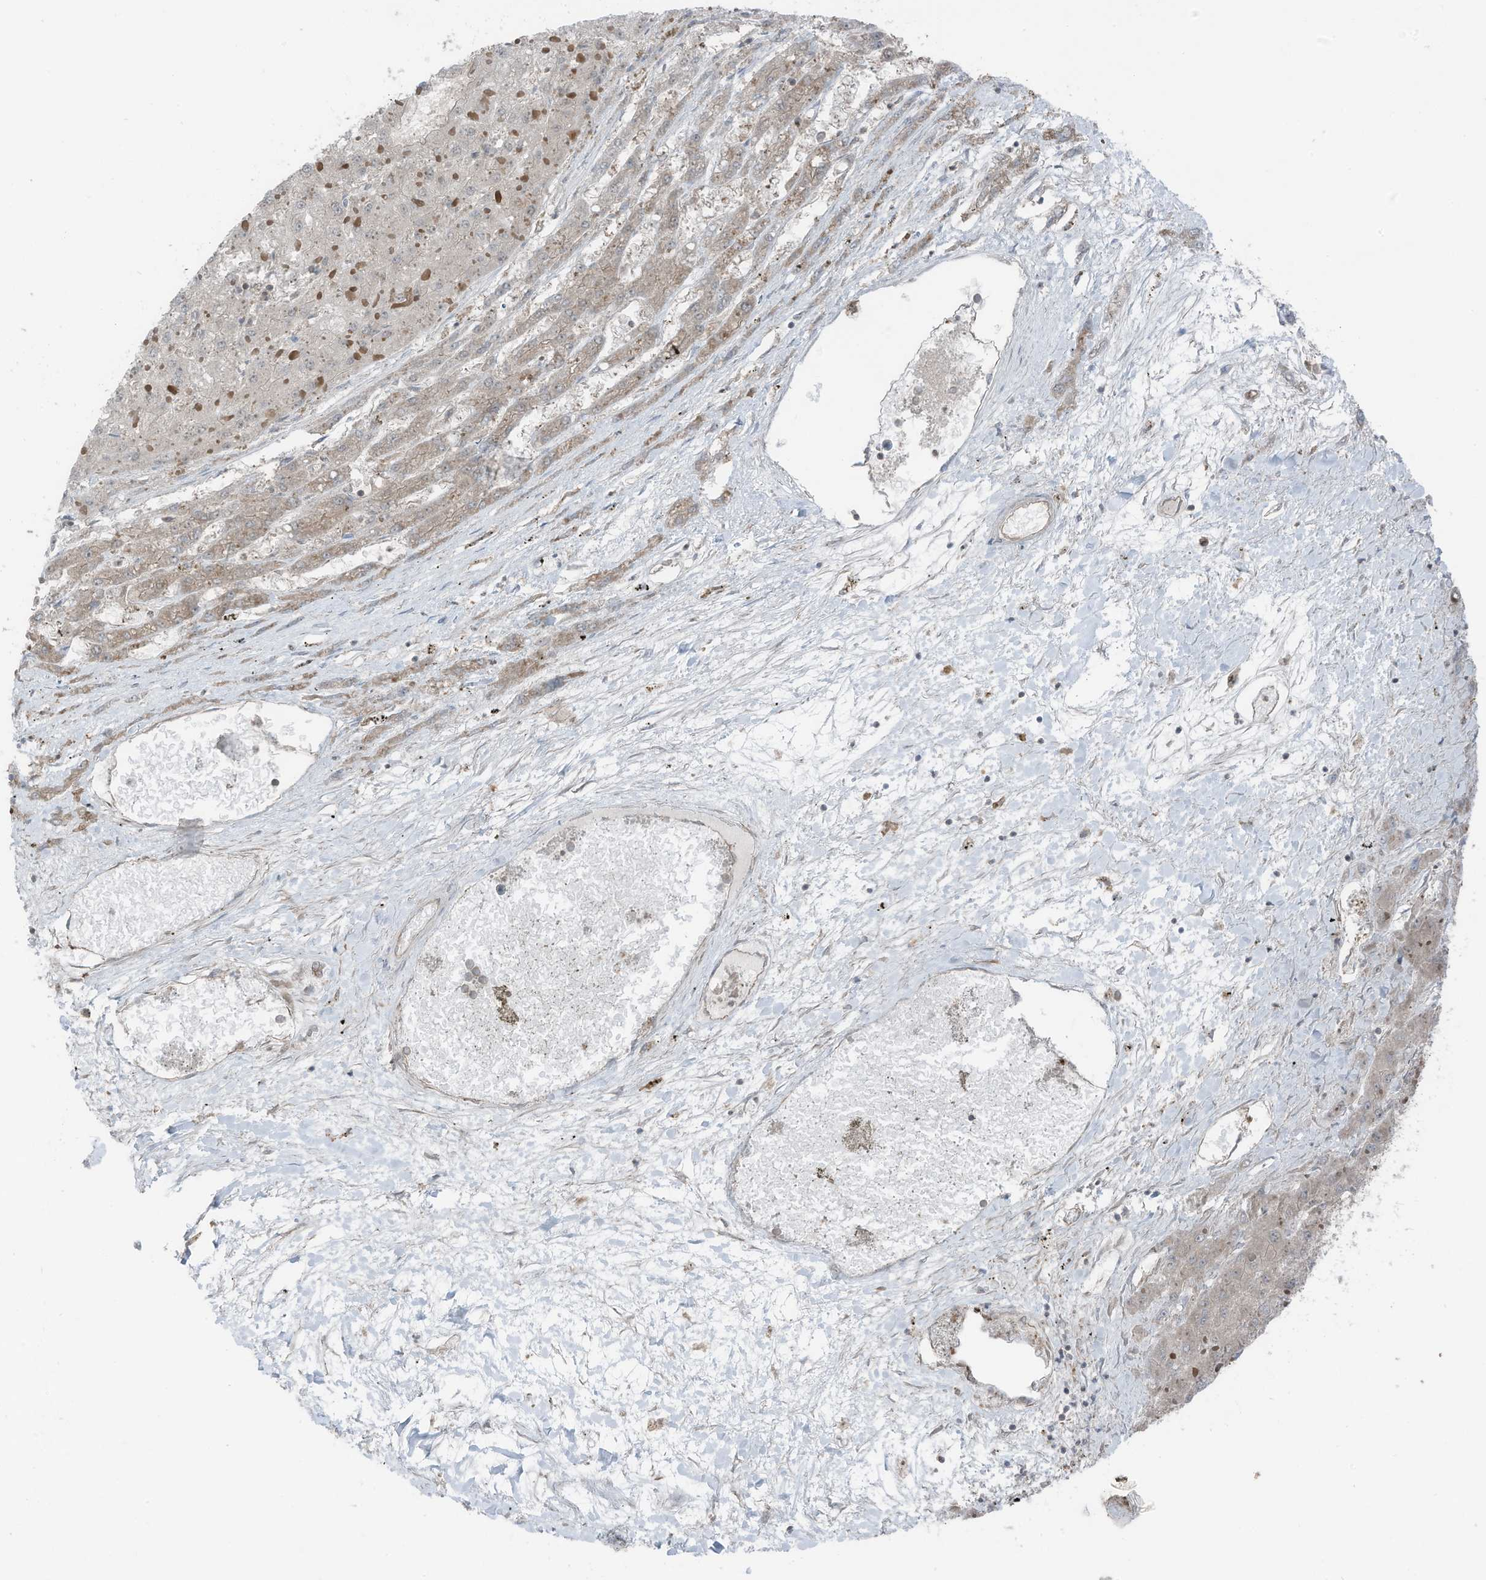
{"staining": {"intensity": "negative", "quantity": "none", "location": "none"}, "tissue": "liver cancer", "cell_type": "Tumor cells", "image_type": "cancer", "snomed": [{"axis": "morphology", "description": "Carcinoma, Hepatocellular, NOS"}, {"axis": "topography", "description": "Liver"}], "caption": "IHC image of human hepatocellular carcinoma (liver) stained for a protein (brown), which exhibits no positivity in tumor cells.", "gene": "TXNDC9", "patient": {"sex": "female", "age": 73}}